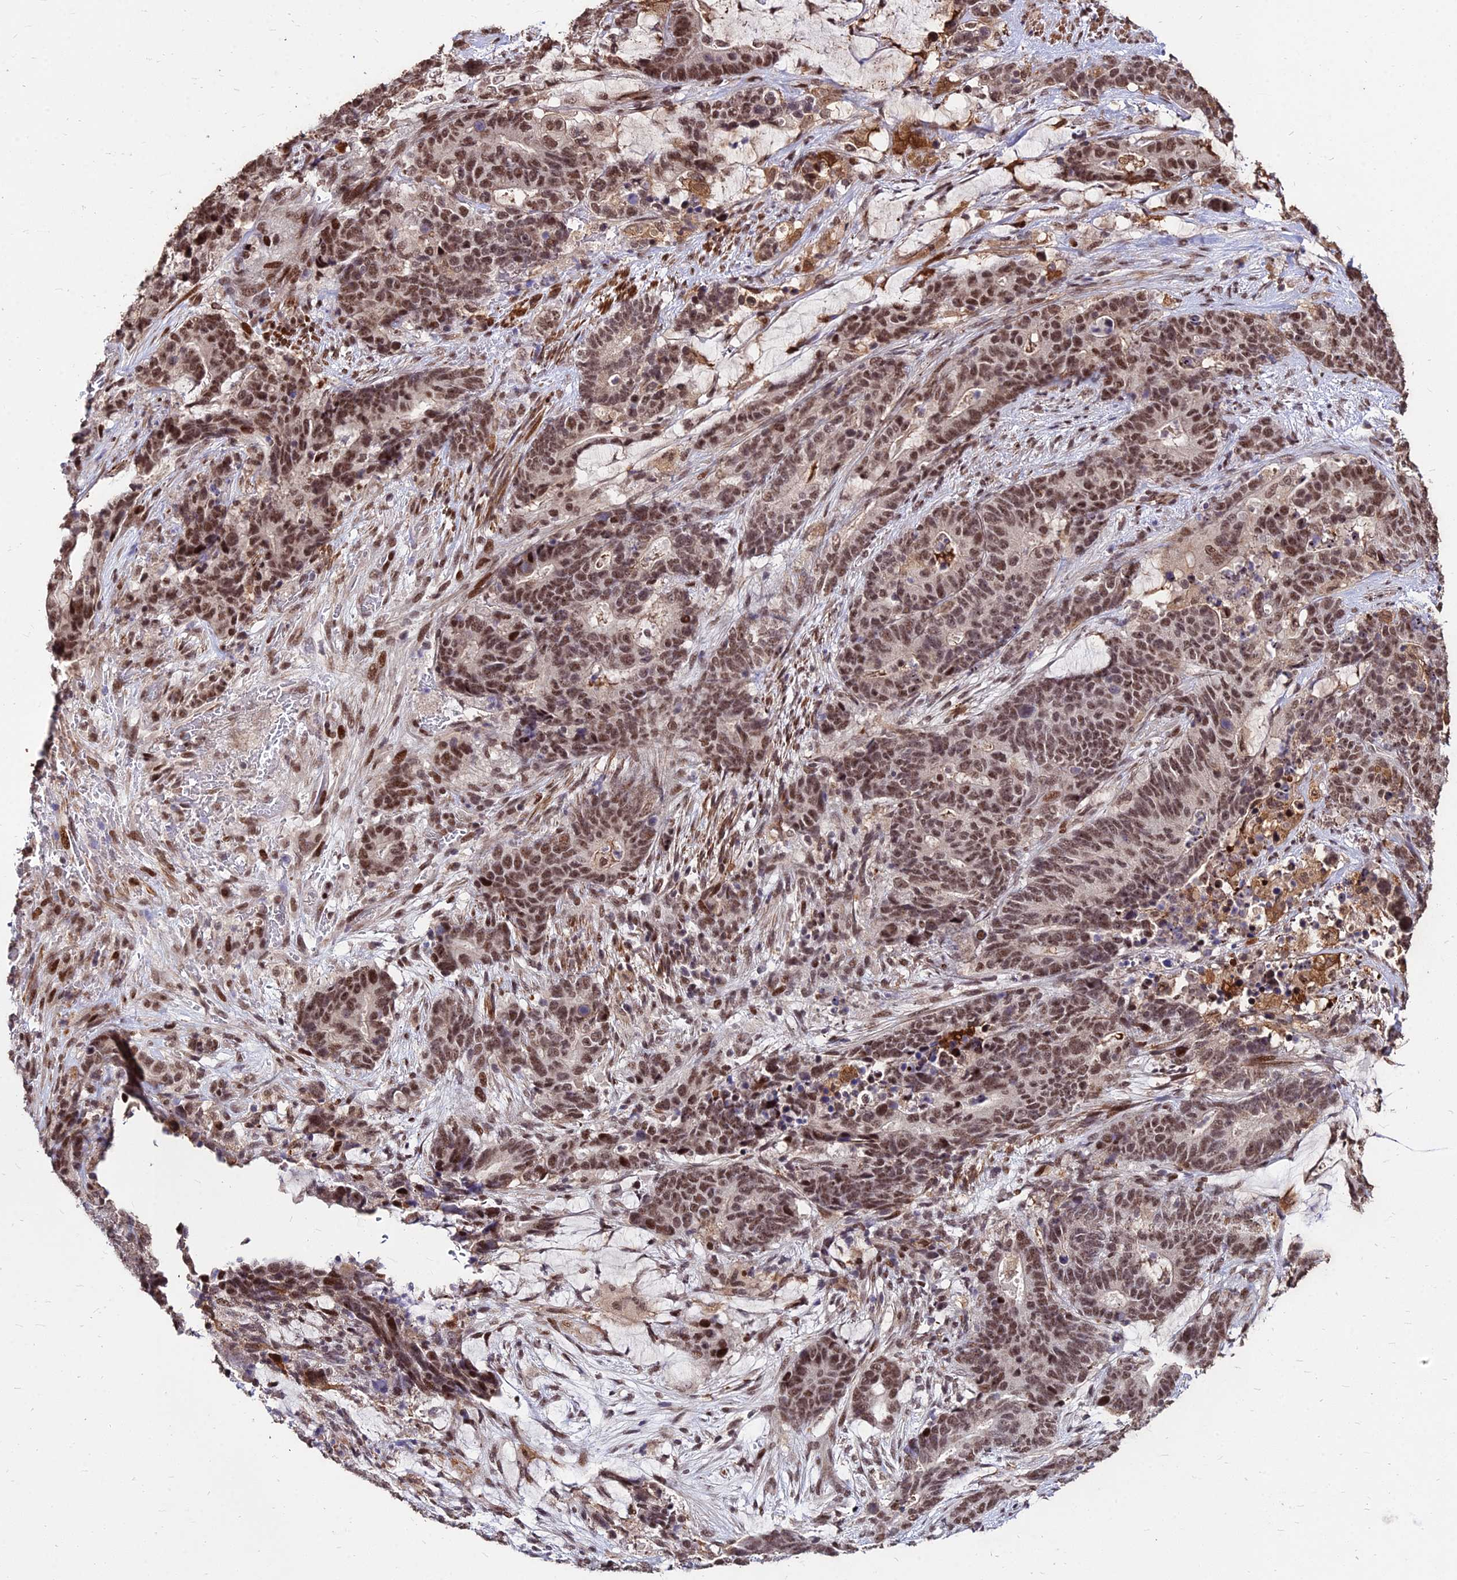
{"staining": {"intensity": "moderate", "quantity": ">75%", "location": "nuclear"}, "tissue": "stomach cancer", "cell_type": "Tumor cells", "image_type": "cancer", "snomed": [{"axis": "morphology", "description": "Adenocarcinoma, NOS"}, {"axis": "topography", "description": "Stomach"}], "caption": "An image of stomach adenocarcinoma stained for a protein reveals moderate nuclear brown staining in tumor cells.", "gene": "ZBED4", "patient": {"sex": "female", "age": 76}}